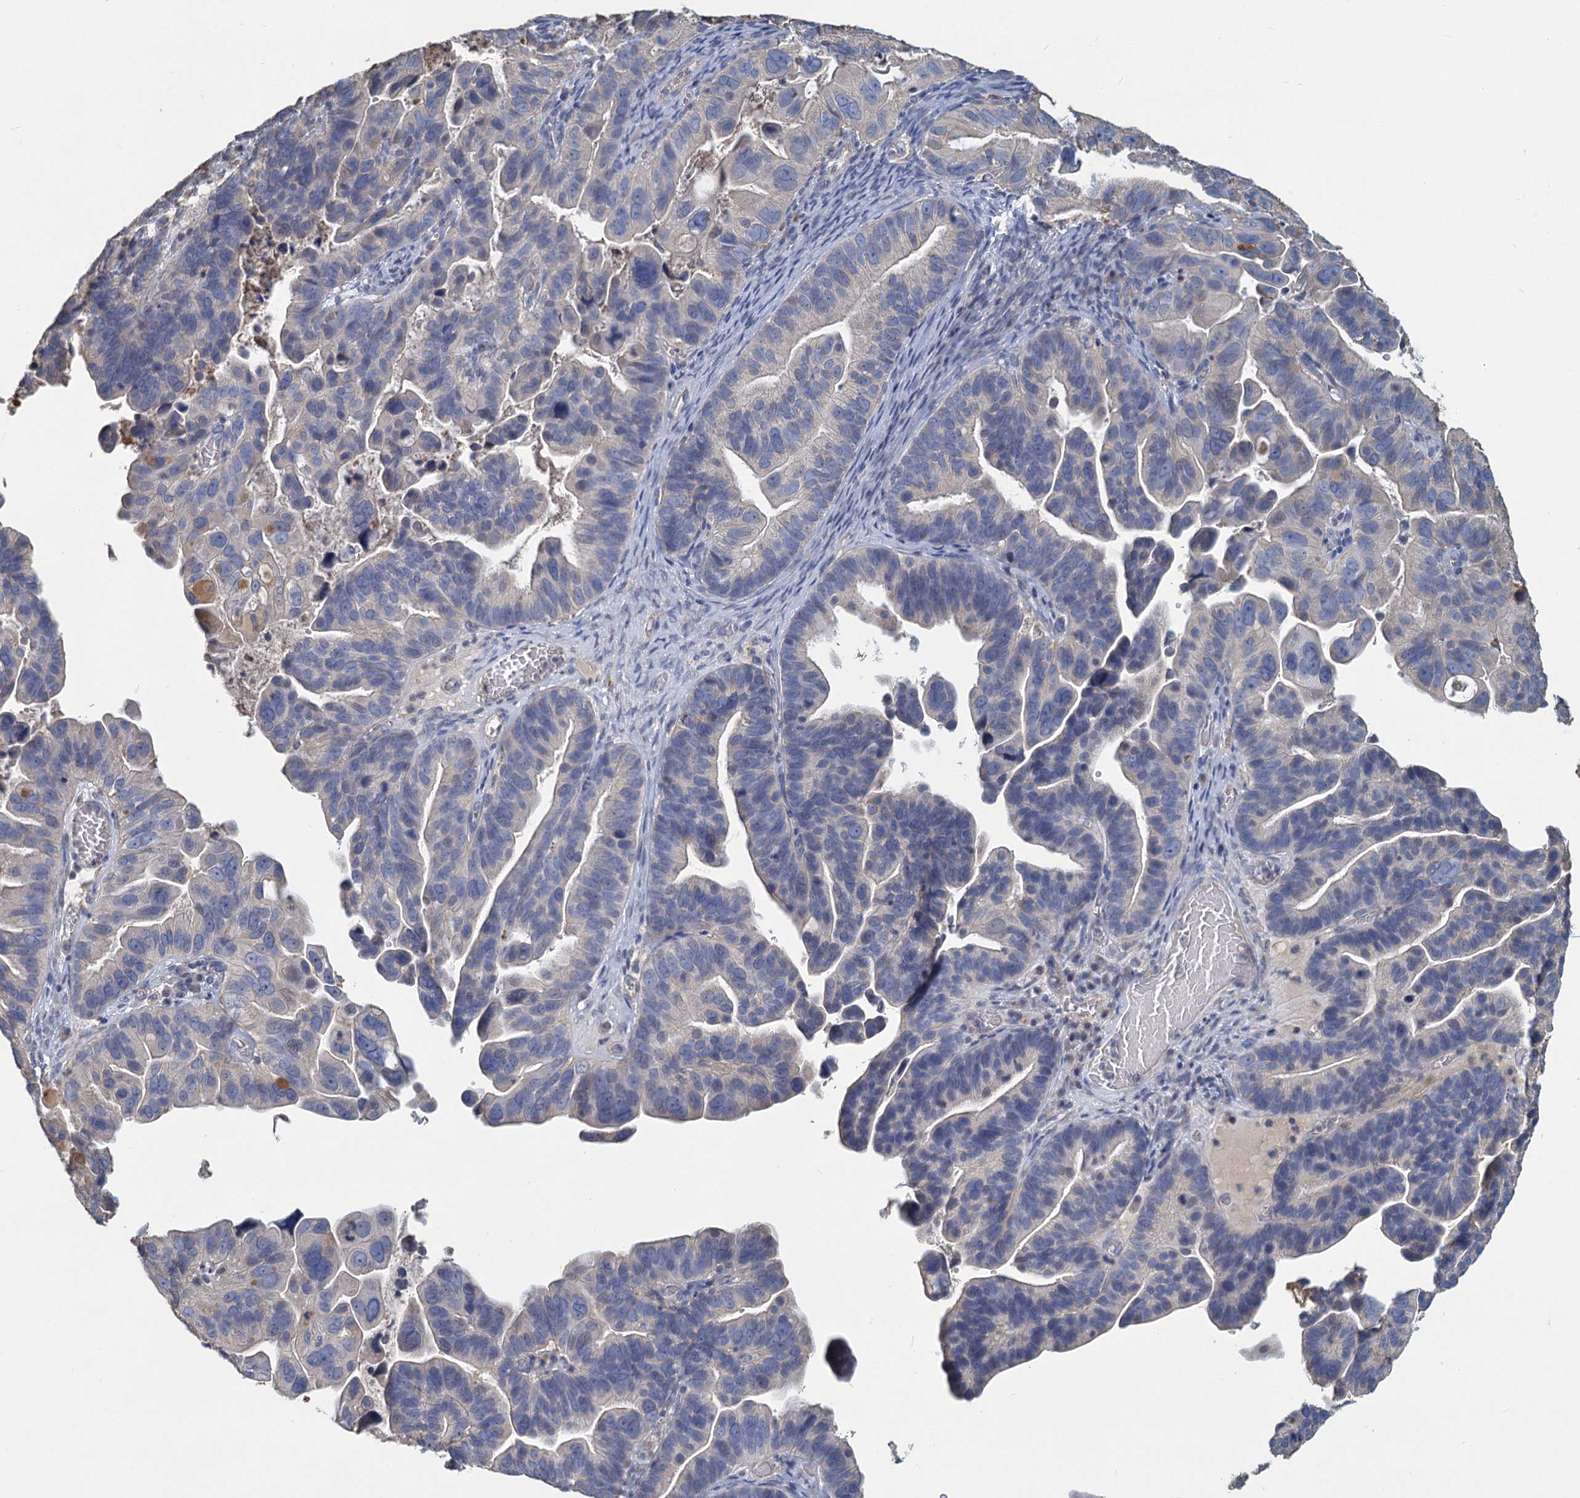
{"staining": {"intensity": "negative", "quantity": "none", "location": "none"}, "tissue": "ovarian cancer", "cell_type": "Tumor cells", "image_type": "cancer", "snomed": [{"axis": "morphology", "description": "Cystadenocarcinoma, serous, NOS"}, {"axis": "topography", "description": "Ovary"}], "caption": "Immunohistochemical staining of ovarian cancer reveals no significant positivity in tumor cells.", "gene": "HES2", "patient": {"sex": "female", "age": 56}}